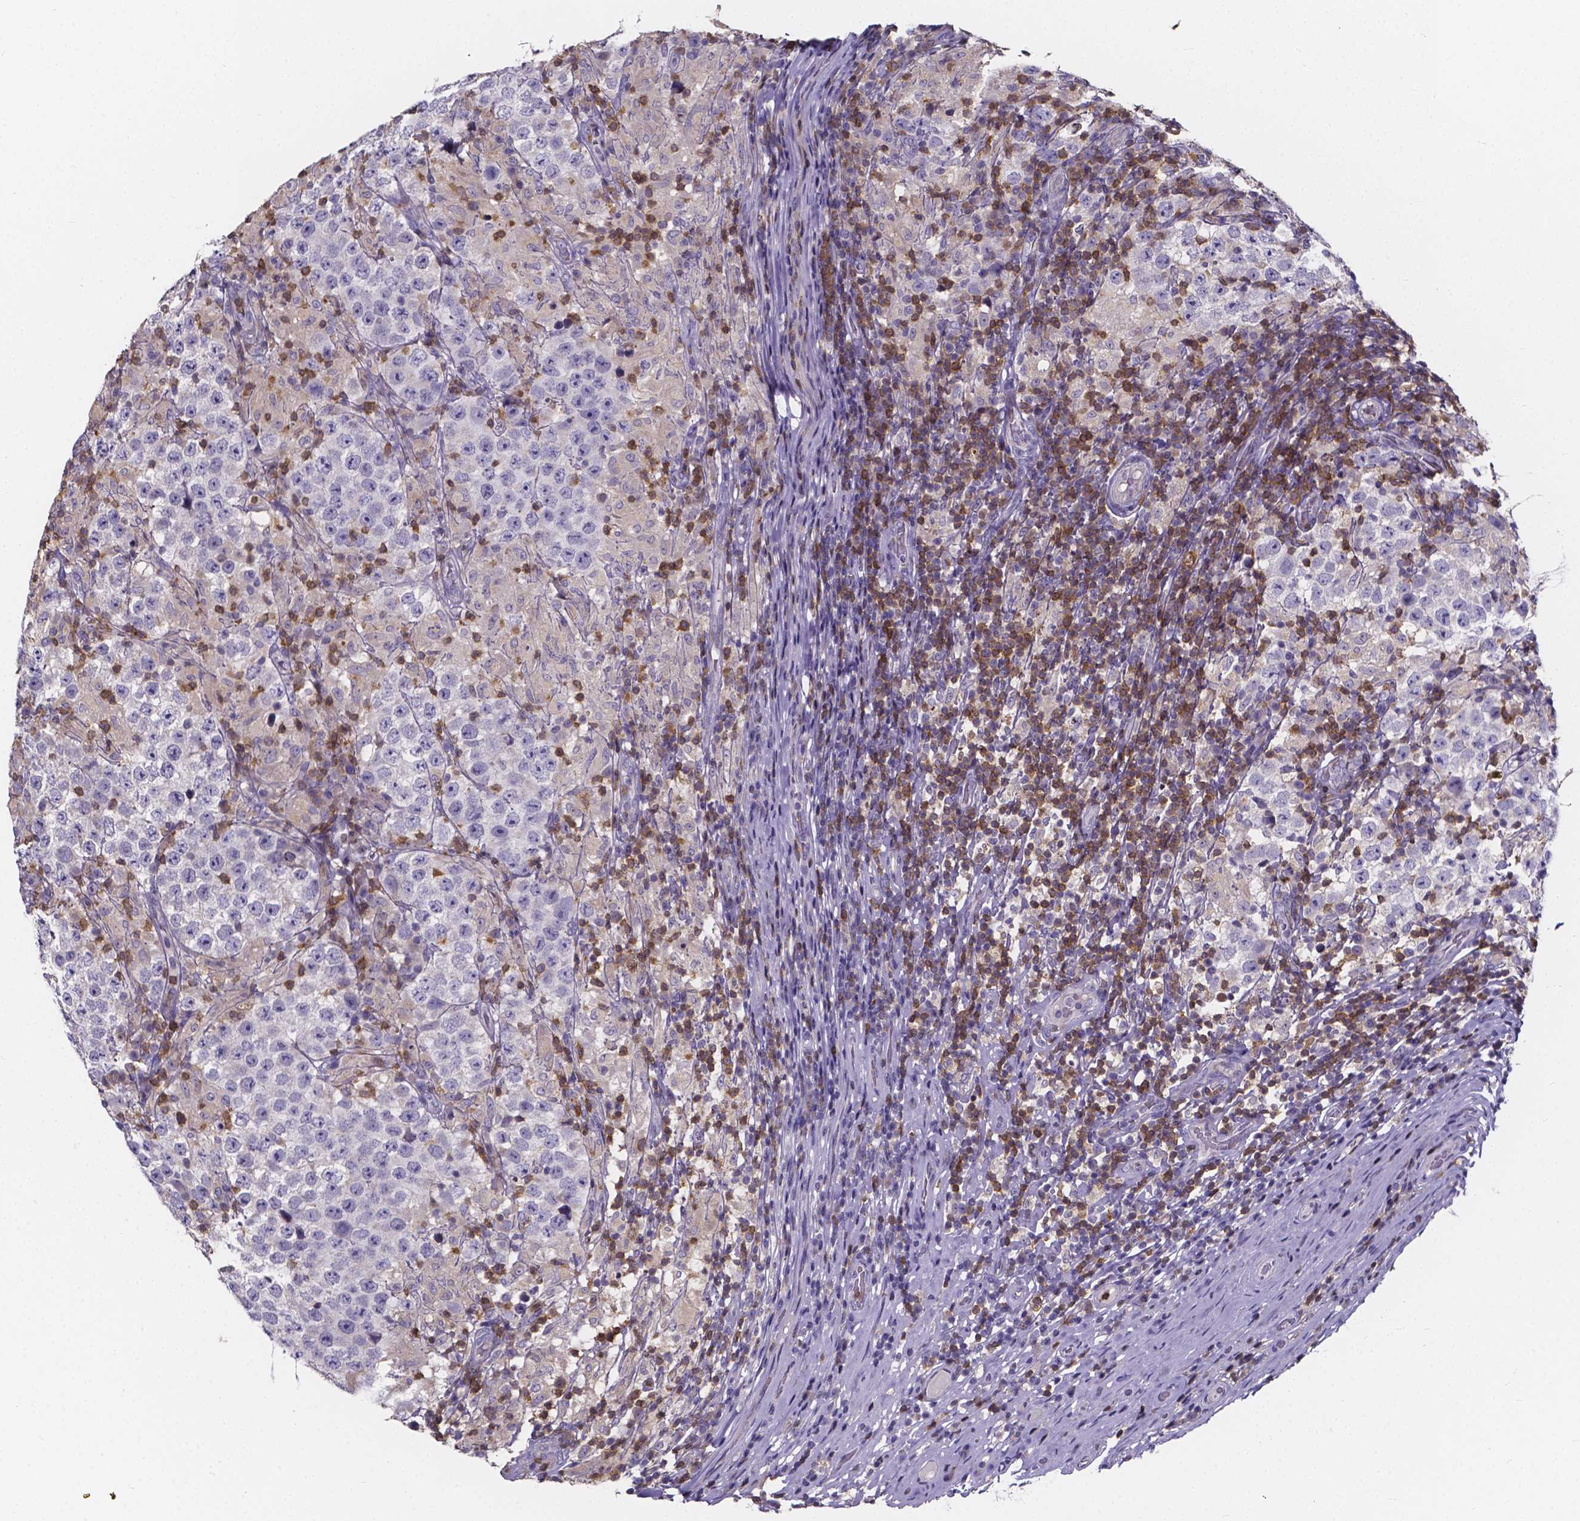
{"staining": {"intensity": "negative", "quantity": "none", "location": "none"}, "tissue": "testis cancer", "cell_type": "Tumor cells", "image_type": "cancer", "snomed": [{"axis": "morphology", "description": "Seminoma, NOS"}, {"axis": "morphology", "description": "Carcinoma, Embryonal, NOS"}, {"axis": "topography", "description": "Testis"}], "caption": "The micrograph reveals no staining of tumor cells in testis embryonal carcinoma.", "gene": "THEMIS", "patient": {"sex": "male", "age": 41}}